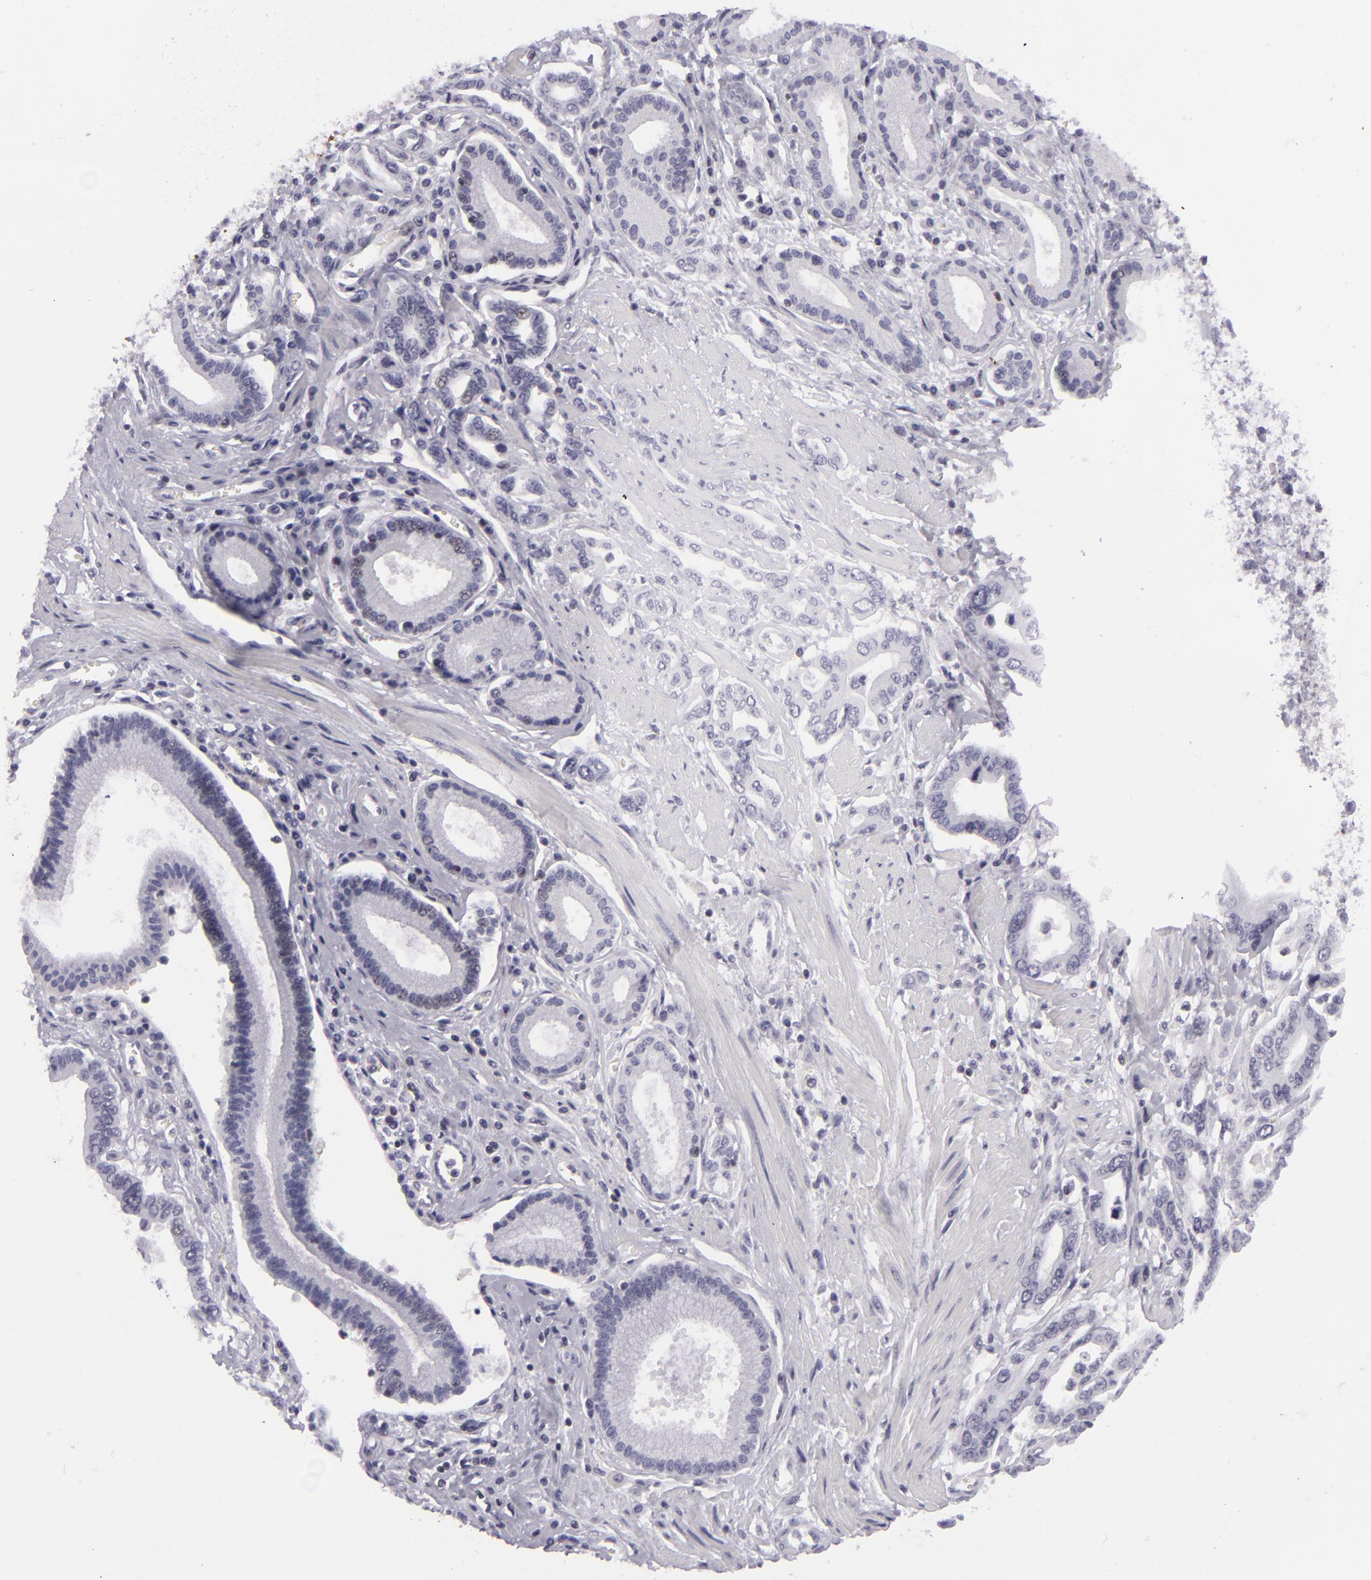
{"staining": {"intensity": "negative", "quantity": "none", "location": "none"}, "tissue": "pancreatic cancer", "cell_type": "Tumor cells", "image_type": "cancer", "snomed": [{"axis": "morphology", "description": "Adenocarcinoma, NOS"}, {"axis": "topography", "description": "Pancreas"}], "caption": "High magnification brightfield microscopy of pancreatic cancer (adenocarcinoma) stained with DAB (3,3'-diaminobenzidine) (brown) and counterstained with hematoxylin (blue): tumor cells show no significant staining.", "gene": "KCNAB2", "patient": {"sex": "female", "age": 57}}